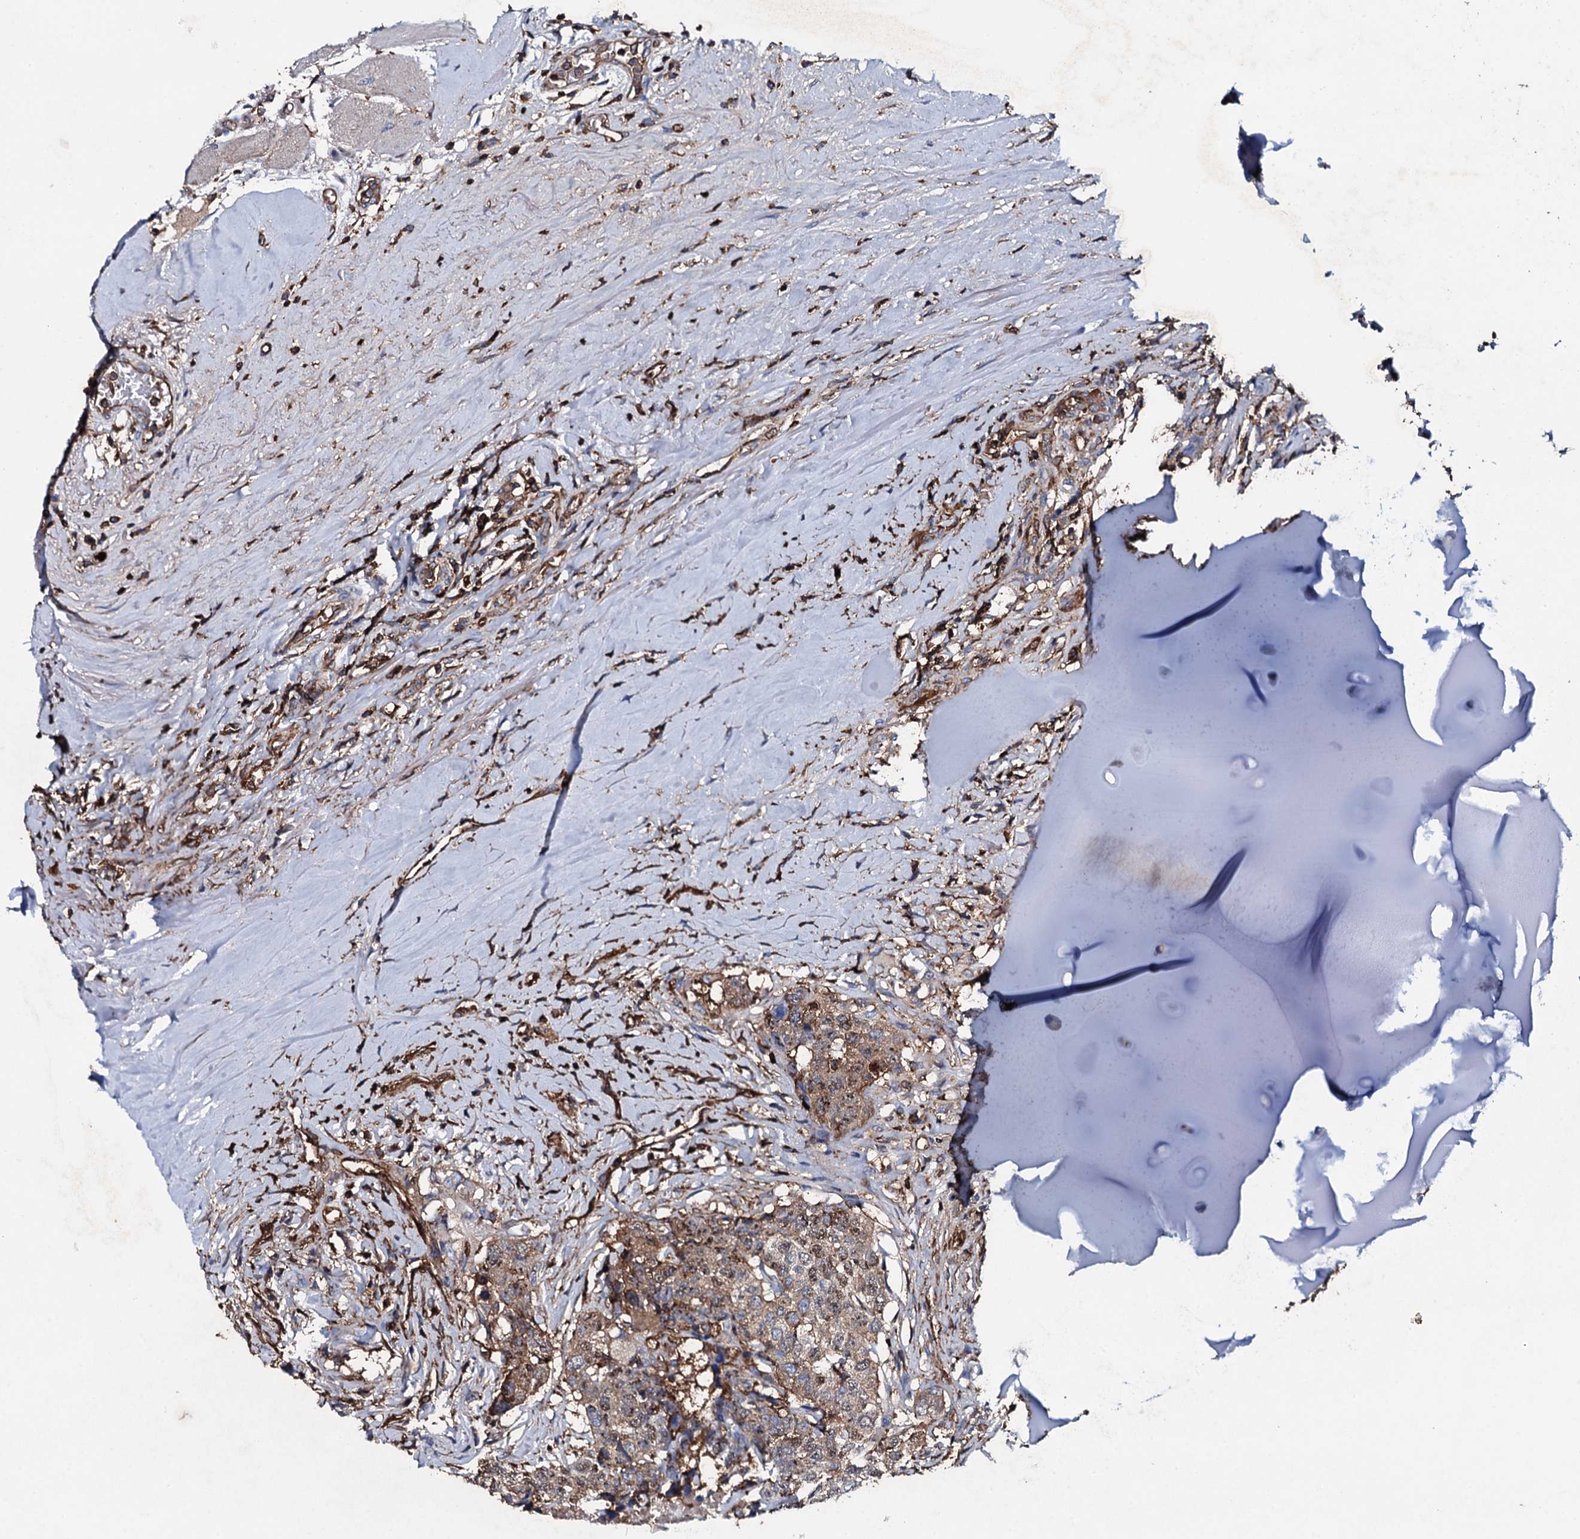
{"staining": {"intensity": "moderate", "quantity": ">75%", "location": "cytoplasmic/membranous"}, "tissue": "head and neck cancer", "cell_type": "Tumor cells", "image_type": "cancer", "snomed": [{"axis": "morphology", "description": "Squamous cell carcinoma, NOS"}, {"axis": "topography", "description": "Head-Neck"}], "caption": "Immunohistochemistry (IHC) image of neoplastic tissue: human head and neck squamous cell carcinoma stained using IHC reveals medium levels of moderate protein expression localized specifically in the cytoplasmic/membranous of tumor cells, appearing as a cytoplasmic/membranous brown color.", "gene": "MS4A4E", "patient": {"sex": "male", "age": 66}}